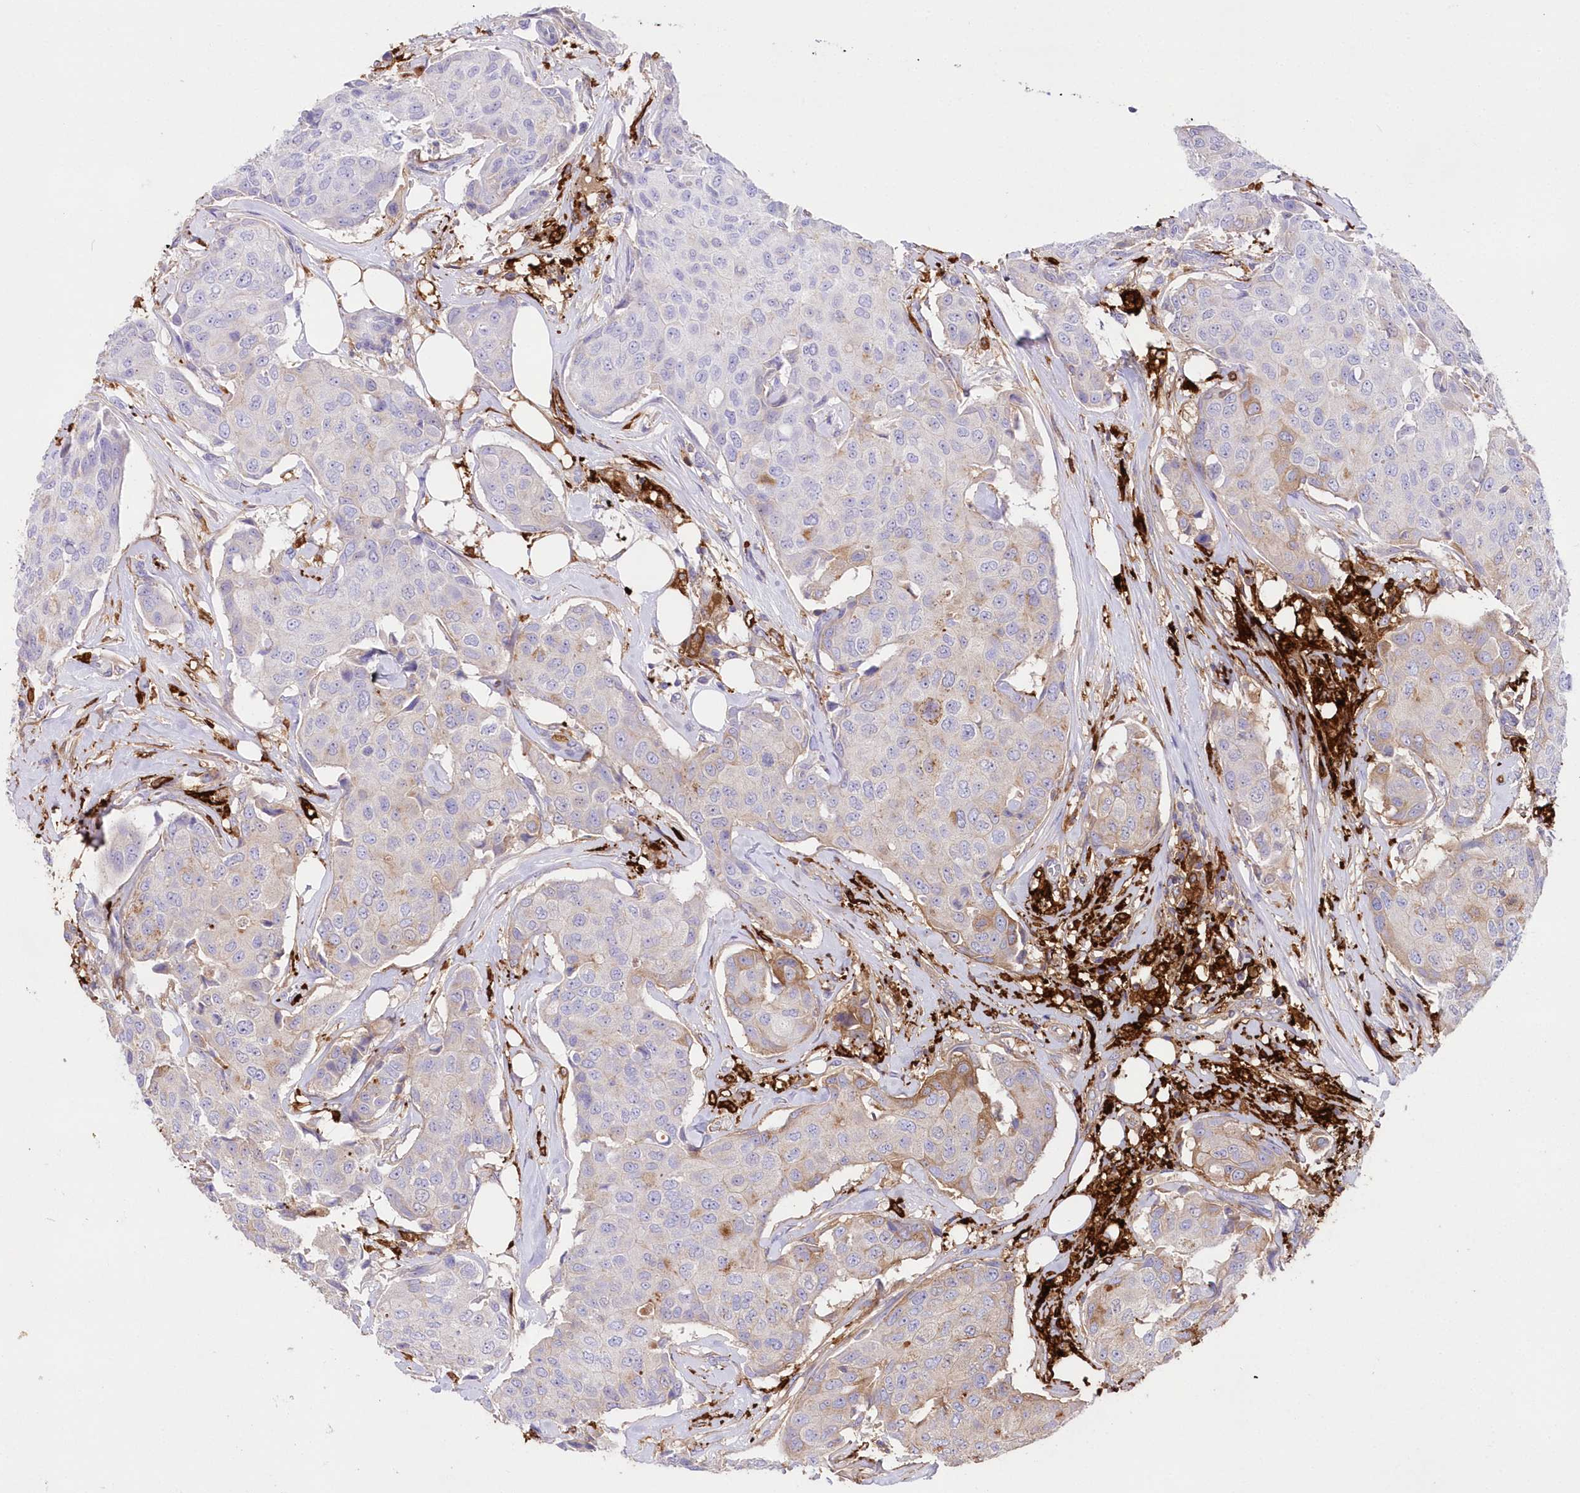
{"staining": {"intensity": "moderate", "quantity": "<25%", "location": "cytoplasmic/membranous"}, "tissue": "breast cancer", "cell_type": "Tumor cells", "image_type": "cancer", "snomed": [{"axis": "morphology", "description": "Duct carcinoma"}, {"axis": "topography", "description": "Breast"}], "caption": "Breast cancer was stained to show a protein in brown. There is low levels of moderate cytoplasmic/membranous staining in approximately <25% of tumor cells. The protein of interest is shown in brown color, while the nuclei are stained blue.", "gene": "DNAJC19", "patient": {"sex": "female", "age": 80}}